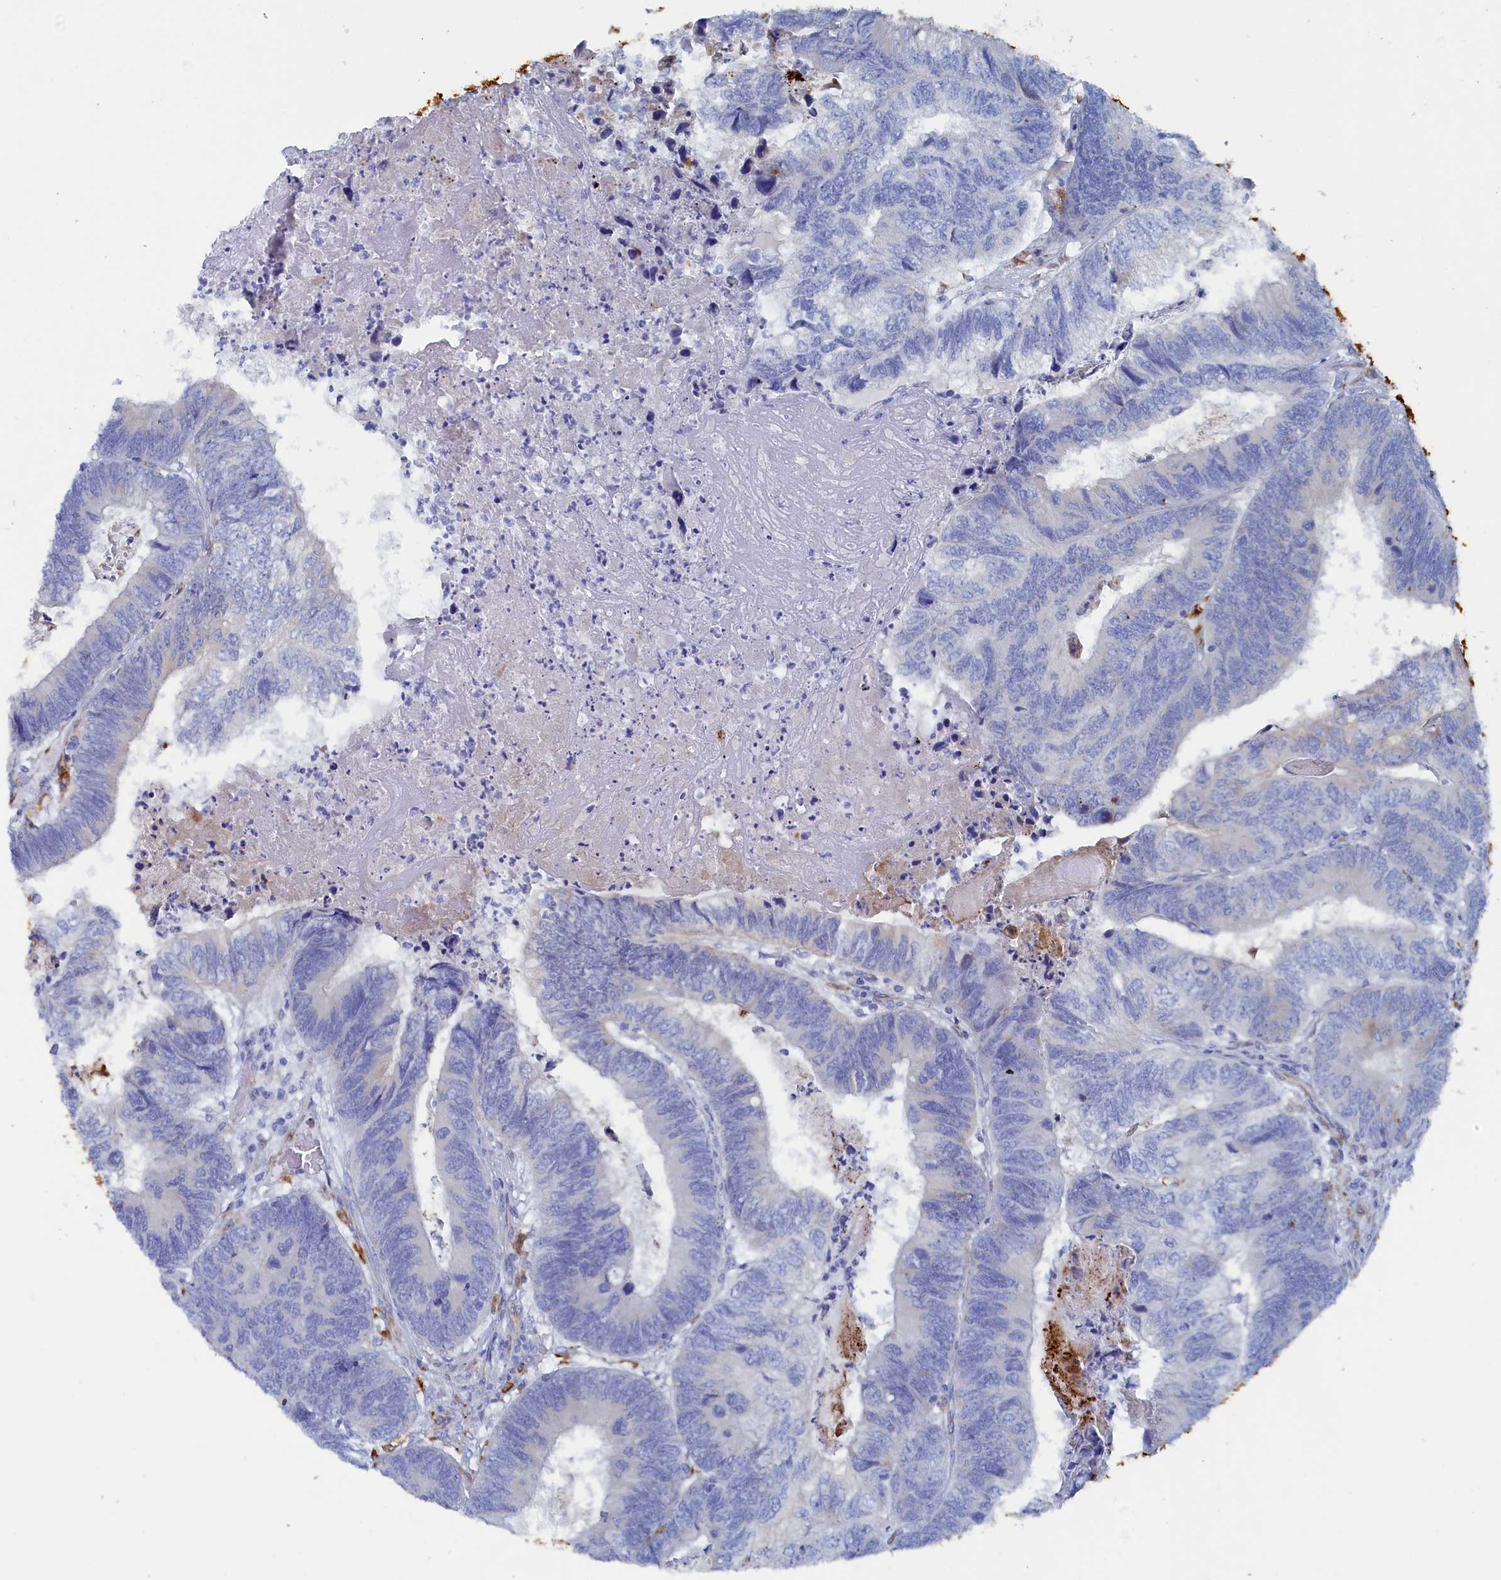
{"staining": {"intensity": "negative", "quantity": "none", "location": "none"}, "tissue": "colorectal cancer", "cell_type": "Tumor cells", "image_type": "cancer", "snomed": [{"axis": "morphology", "description": "Adenocarcinoma, NOS"}, {"axis": "topography", "description": "Colon"}], "caption": "Histopathology image shows no protein positivity in tumor cells of colorectal cancer tissue.", "gene": "COG7", "patient": {"sex": "female", "age": 67}}